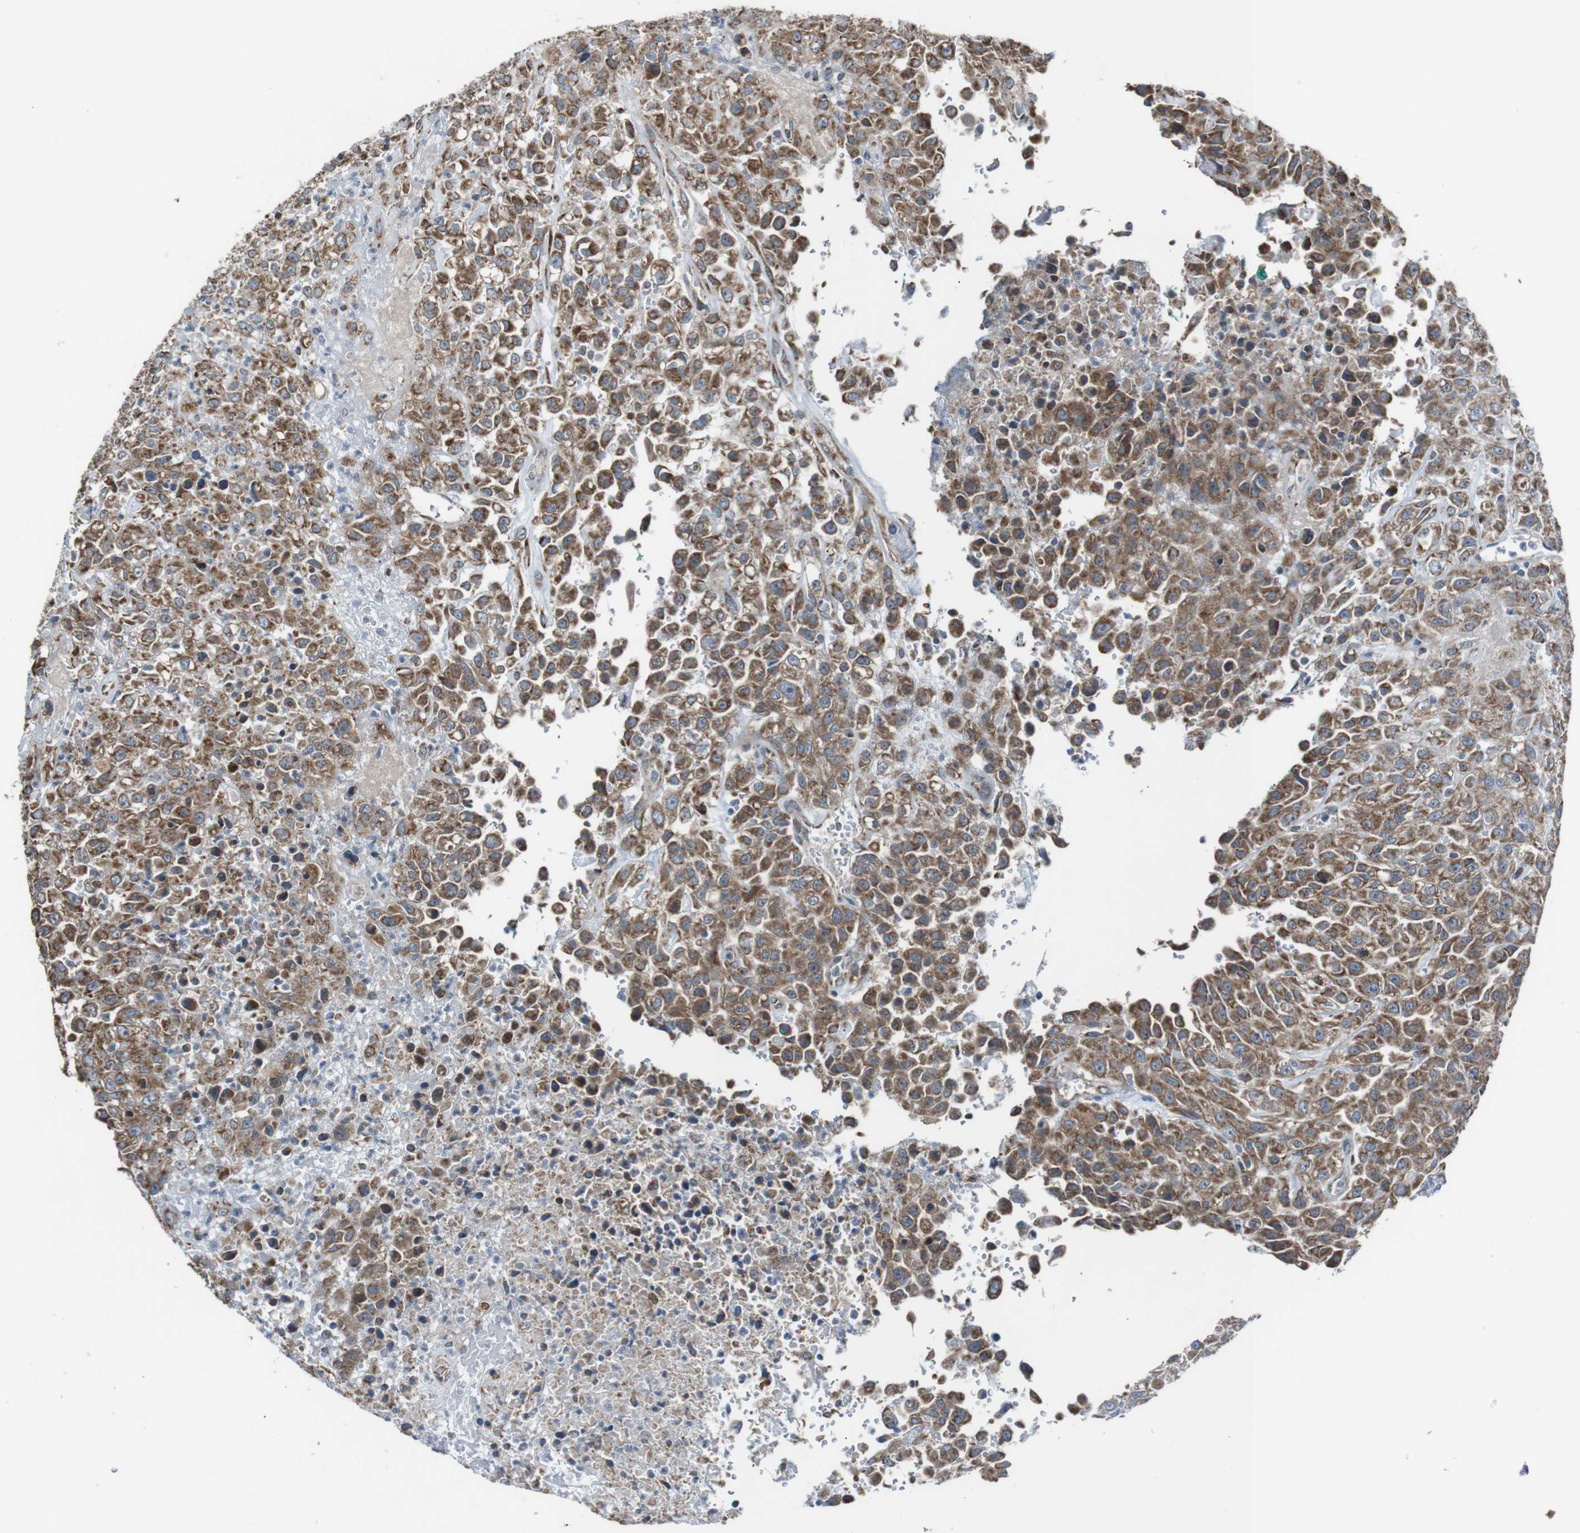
{"staining": {"intensity": "moderate", "quantity": ">75%", "location": "cytoplasmic/membranous"}, "tissue": "urothelial cancer", "cell_type": "Tumor cells", "image_type": "cancer", "snomed": [{"axis": "morphology", "description": "Urothelial carcinoma, High grade"}, {"axis": "topography", "description": "Urinary bladder"}], "caption": "Tumor cells display medium levels of moderate cytoplasmic/membranous positivity in approximately >75% of cells in urothelial cancer.", "gene": "CISD2", "patient": {"sex": "male", "age": 46}}